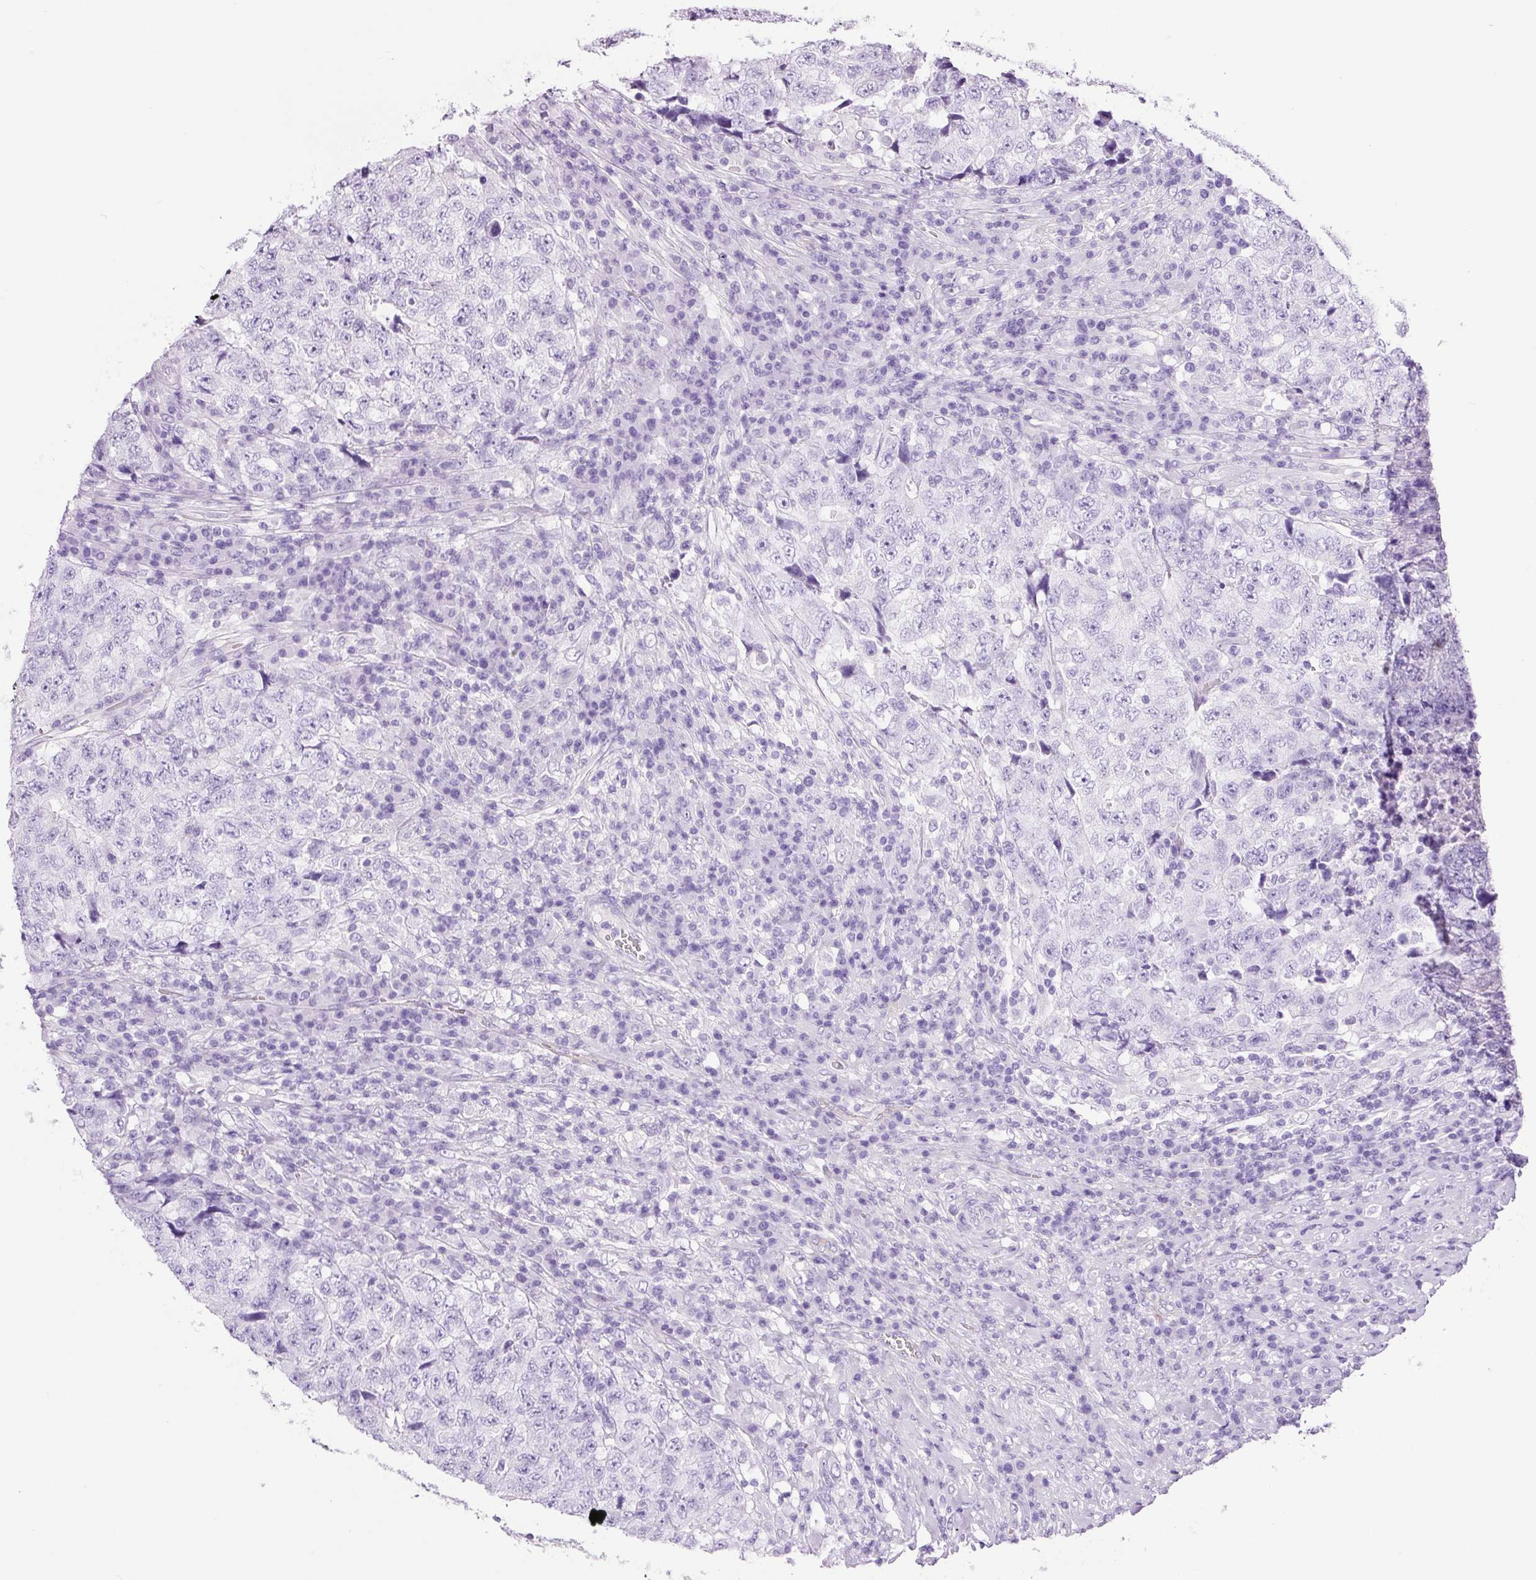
{"staining": {"intensity": "negative", "quantity": "none", "location": "none"}, "tissue": "testis cancer", "cell_type": "Tumor cells", "image_type": "cancer", "snomed": [{"axis": "morphology", "description": "Necrosis, NOS"}, {"axis": "morphology", "description": "Carcinoma, Embryonal, NOS"}, {"axis": "topography", "description": "Testis"}], "caption": "Tumor cells show no significant positivity in testis embryonal carcinoma. The staining is performed using DAB brown chromogen with nuclei counter-stained in using hematoxylin.", "gene": "ADSS1", "patient": {"sex": "male", "age": 19}}